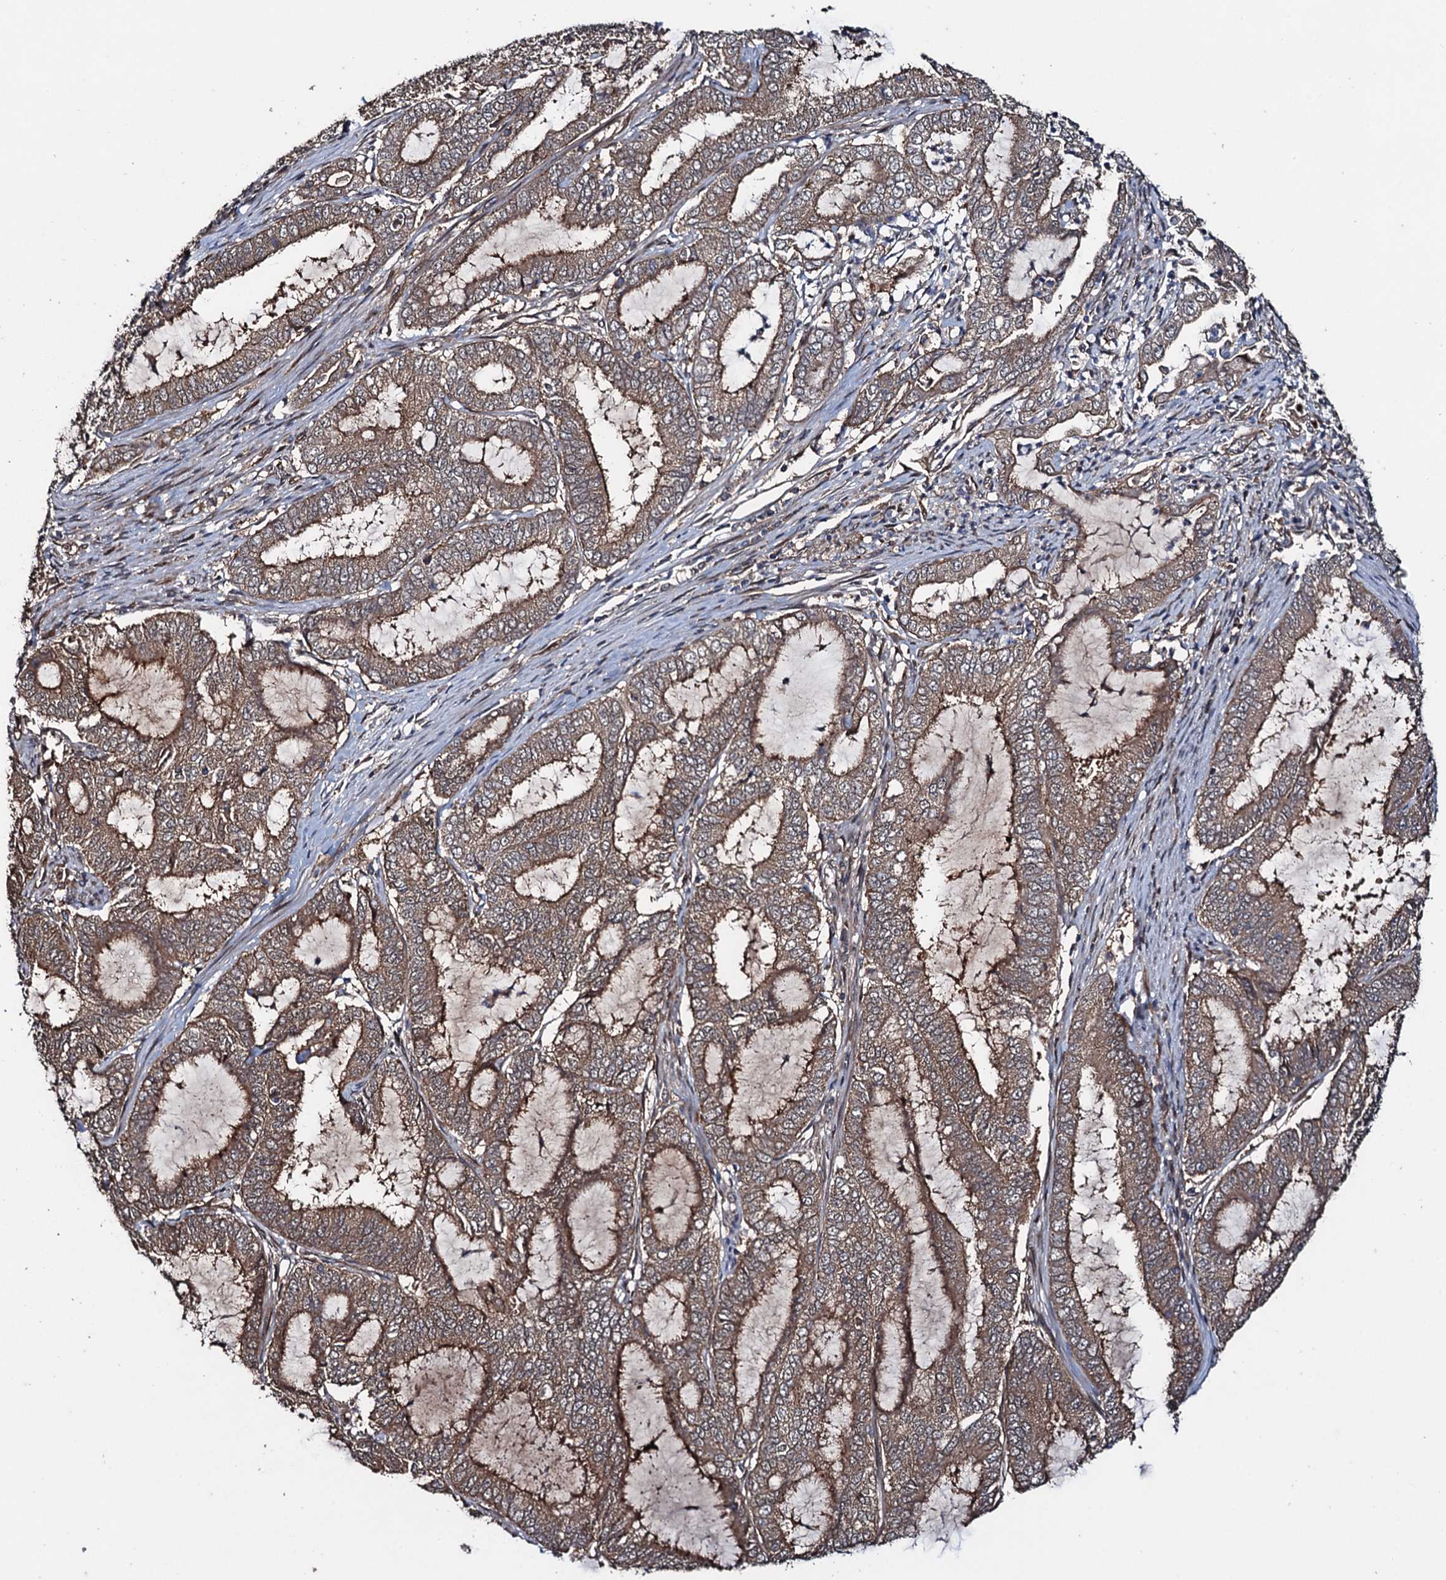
{"staining": {"intensity": "moderate", "quantity": ">75%", "location": "cytoplasmic/membranous"}, "tissue": "endometrial cancer", "cell_type": "Tumor cells", "image_type": "cancer", "snomed": [{"axis": "morphology", "description": "Adenocarcinoma, NOS"}, {"axis": "topography", "description": "Endometrium"}], "caption": "This image shows endometrial adenocarcinoma stained with immunohistochemistry to label a protein in brown. The cytoplasmic/membranous of tumor cells show moderate positivity for the protein. Nuclei are counter-stained blue.", "gene": "RHOBTB1", "patient": {"sex": "female", "age": 51}}